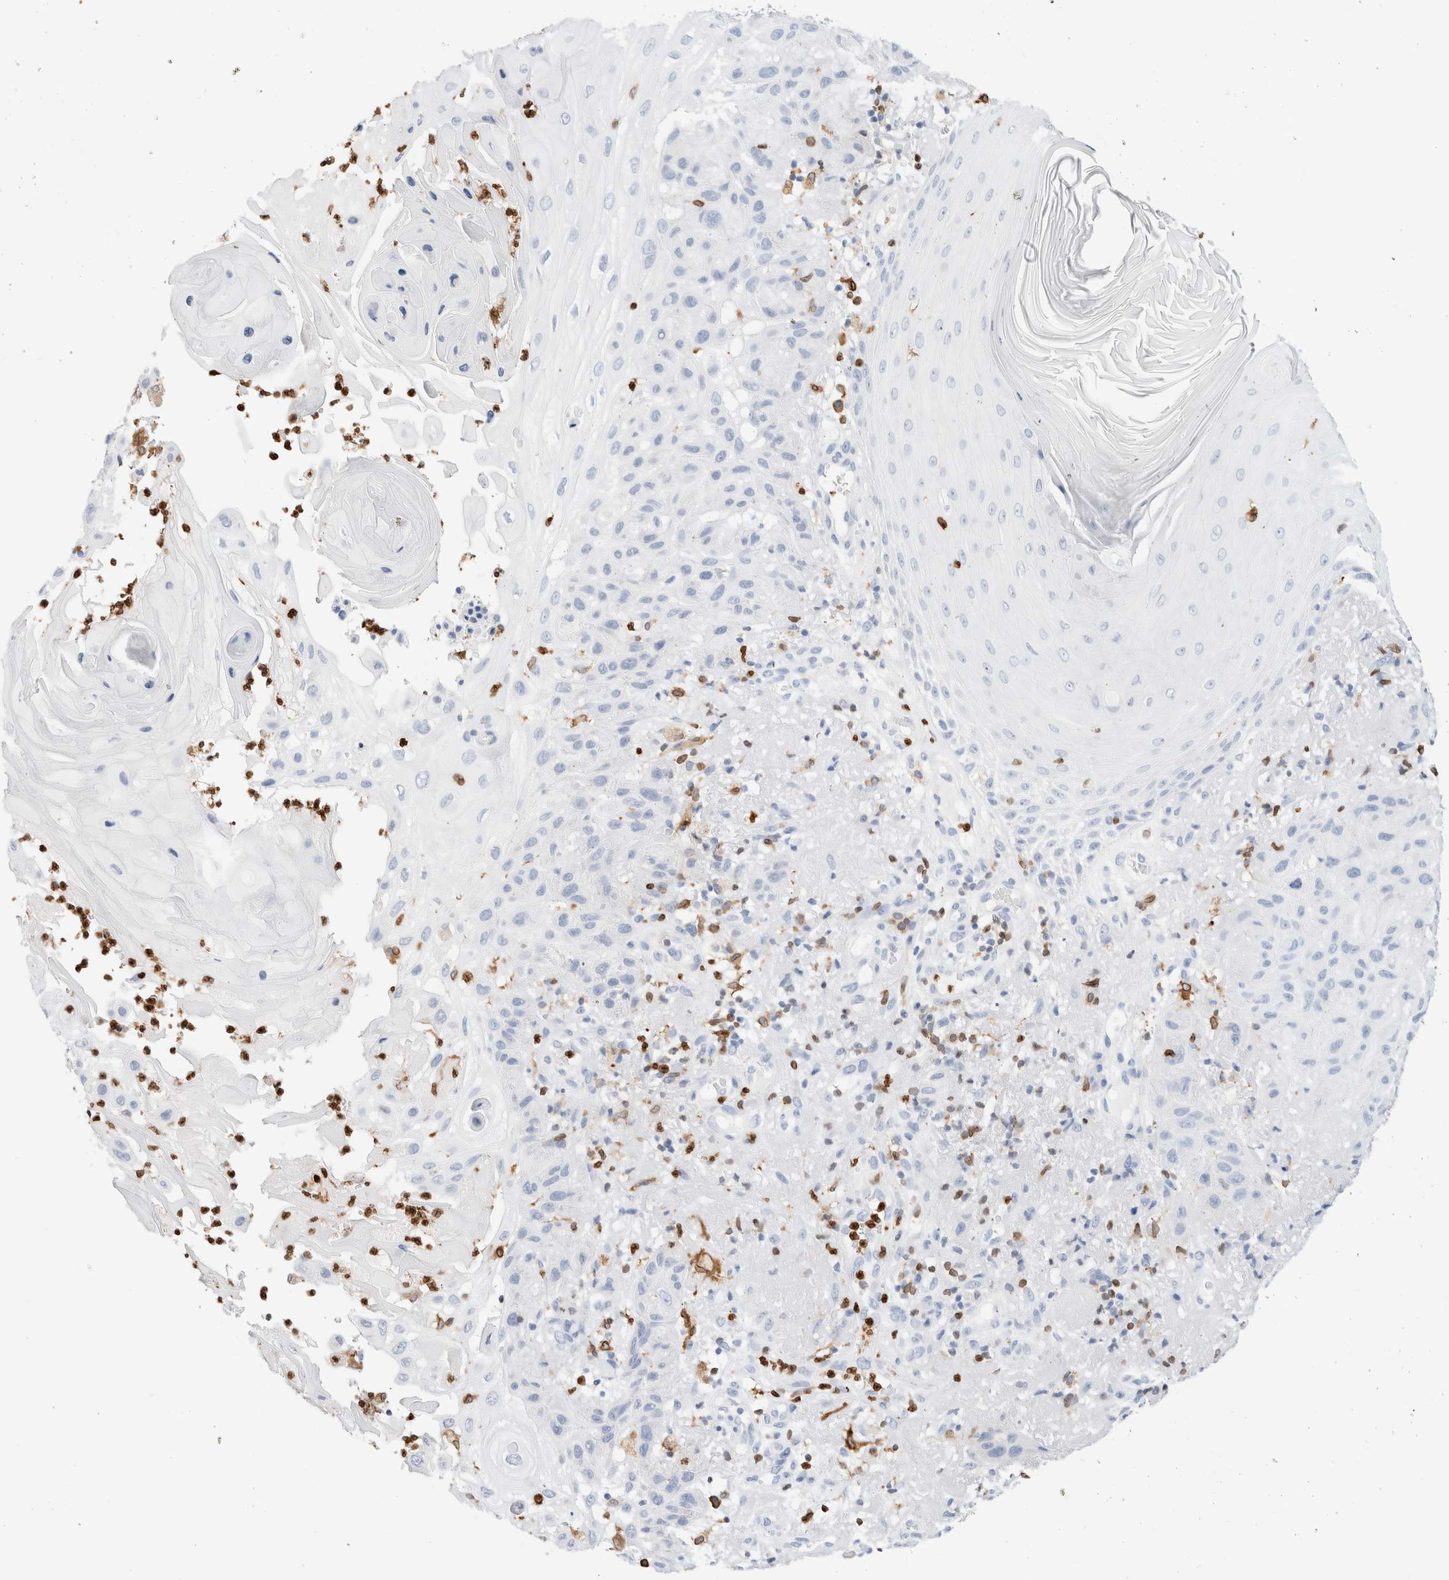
{"staining": {"intensity": "negative", "quantity": "none", "location": "none"}, "tissue": "skin cancer", "cell_type": "Tumor cells", "image_type": "cancer", "snomed": [{"axis": "morphology", "description": "Normal tissue, NOS"}, {"axis": "morphology", "description": "Squamous cell carcinoma, NOS"}, {"axis": "topography", "description": "Skin"}], "caption": "Tumor cells show no significant protein expression in skin cancer (squamous cell carcinoma). (IHC, brightfield microscopy, high magnification).", "gene": "ALOX5AP", "patient": {"sex": "female", "age": 96}}